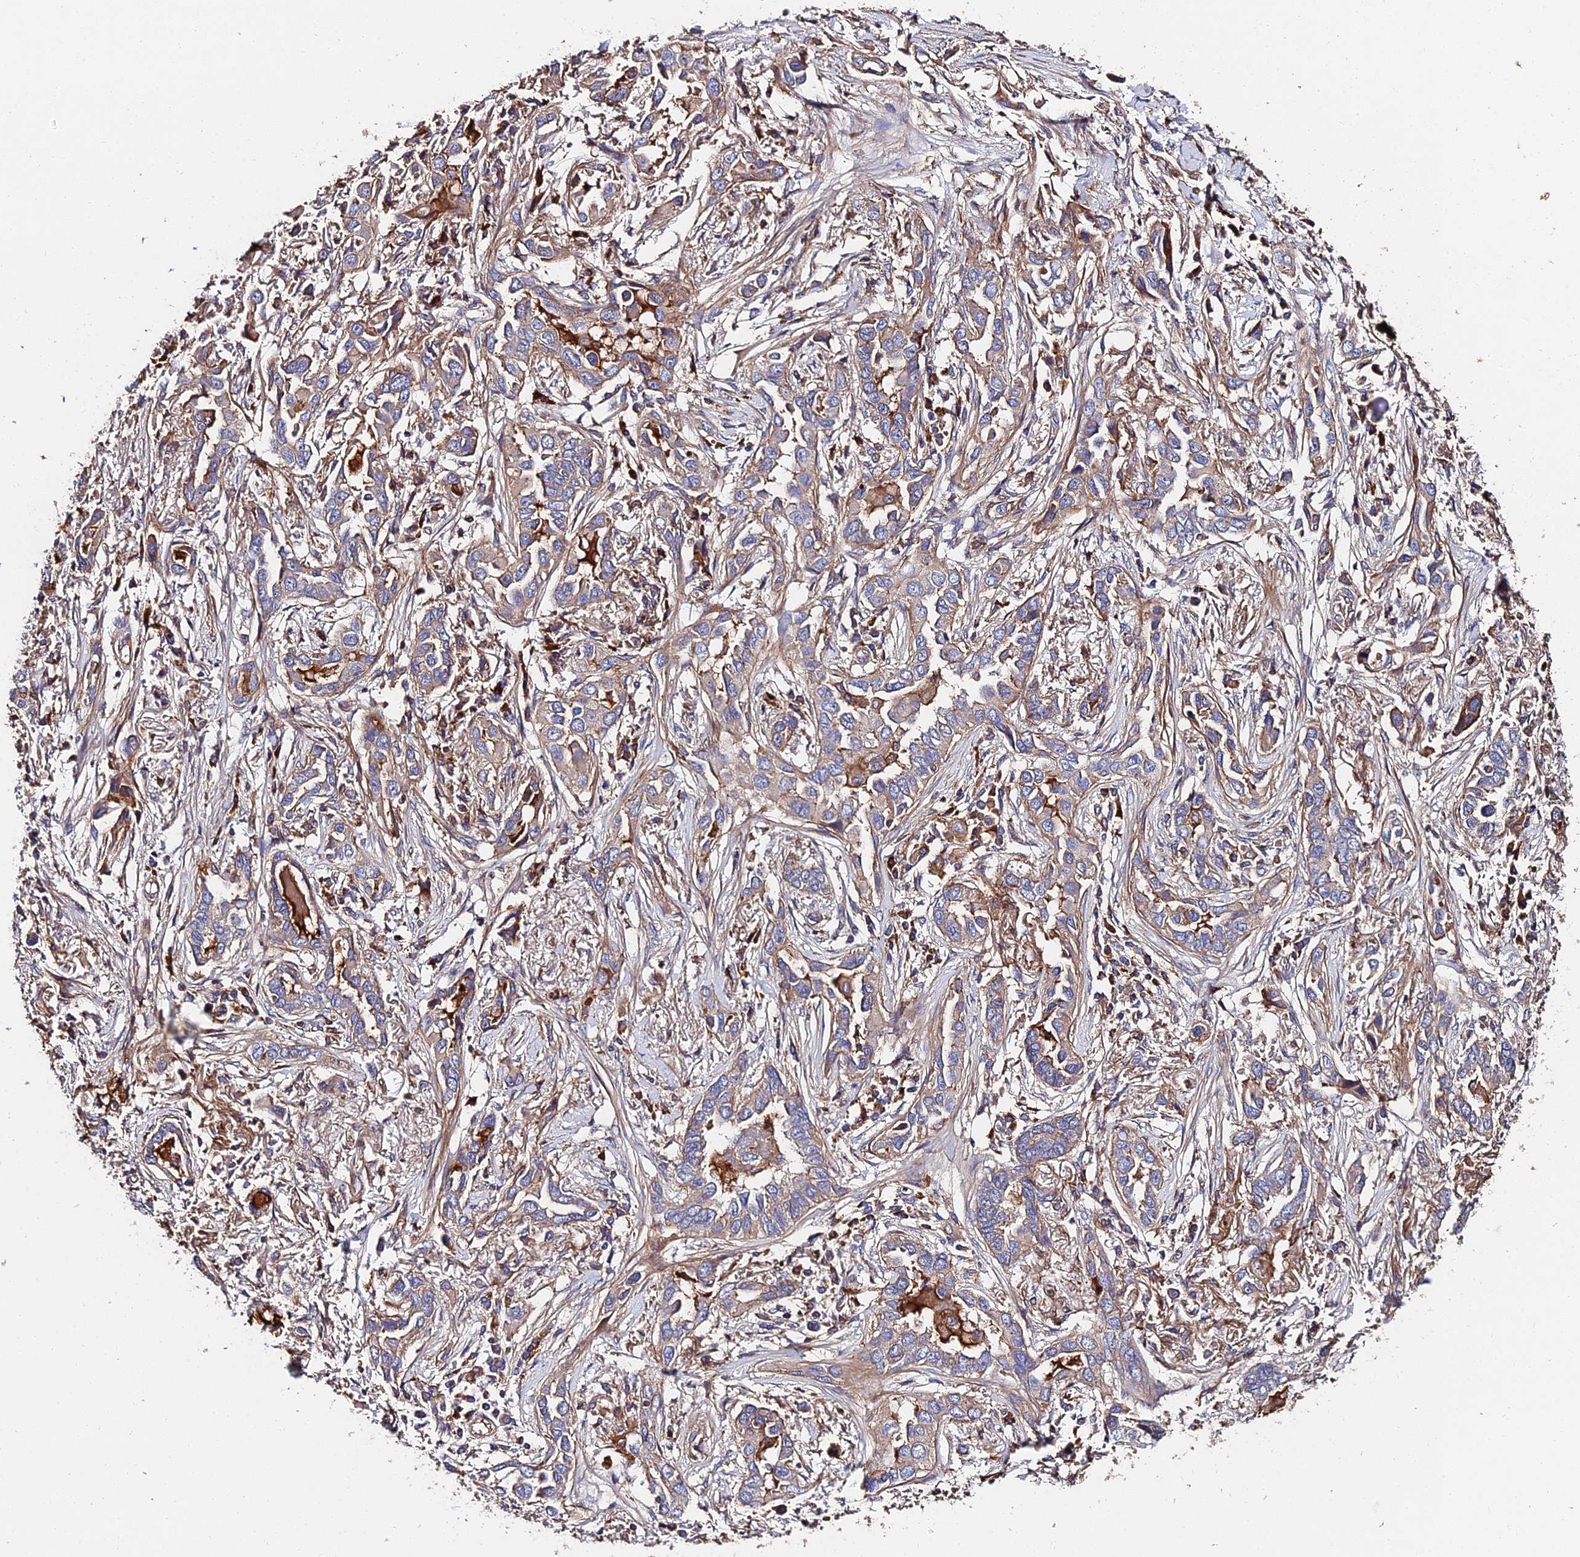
{"staining": {"intensity": "moderate", "quantity": "<25%", "location": "cytoplasmic/membranous"}, "tissue": "lung cancer", "cell_type": "Tumor cells", "image_type": "cancer", "snomed": [{"axis": "morphology", "description": "Adenocarcinoma, NOS"}, {"axis": "topography", "description": "Lung"}], "caption": "This image shows immunohistochemistry (IHC) staining of human lung adenocarcinoma, with low moderate cytoplasmic/membranous expression in approximately <25% of tumor cells.", "gene": "EXT1", "patient": {"sex": "female", "age": 76}}